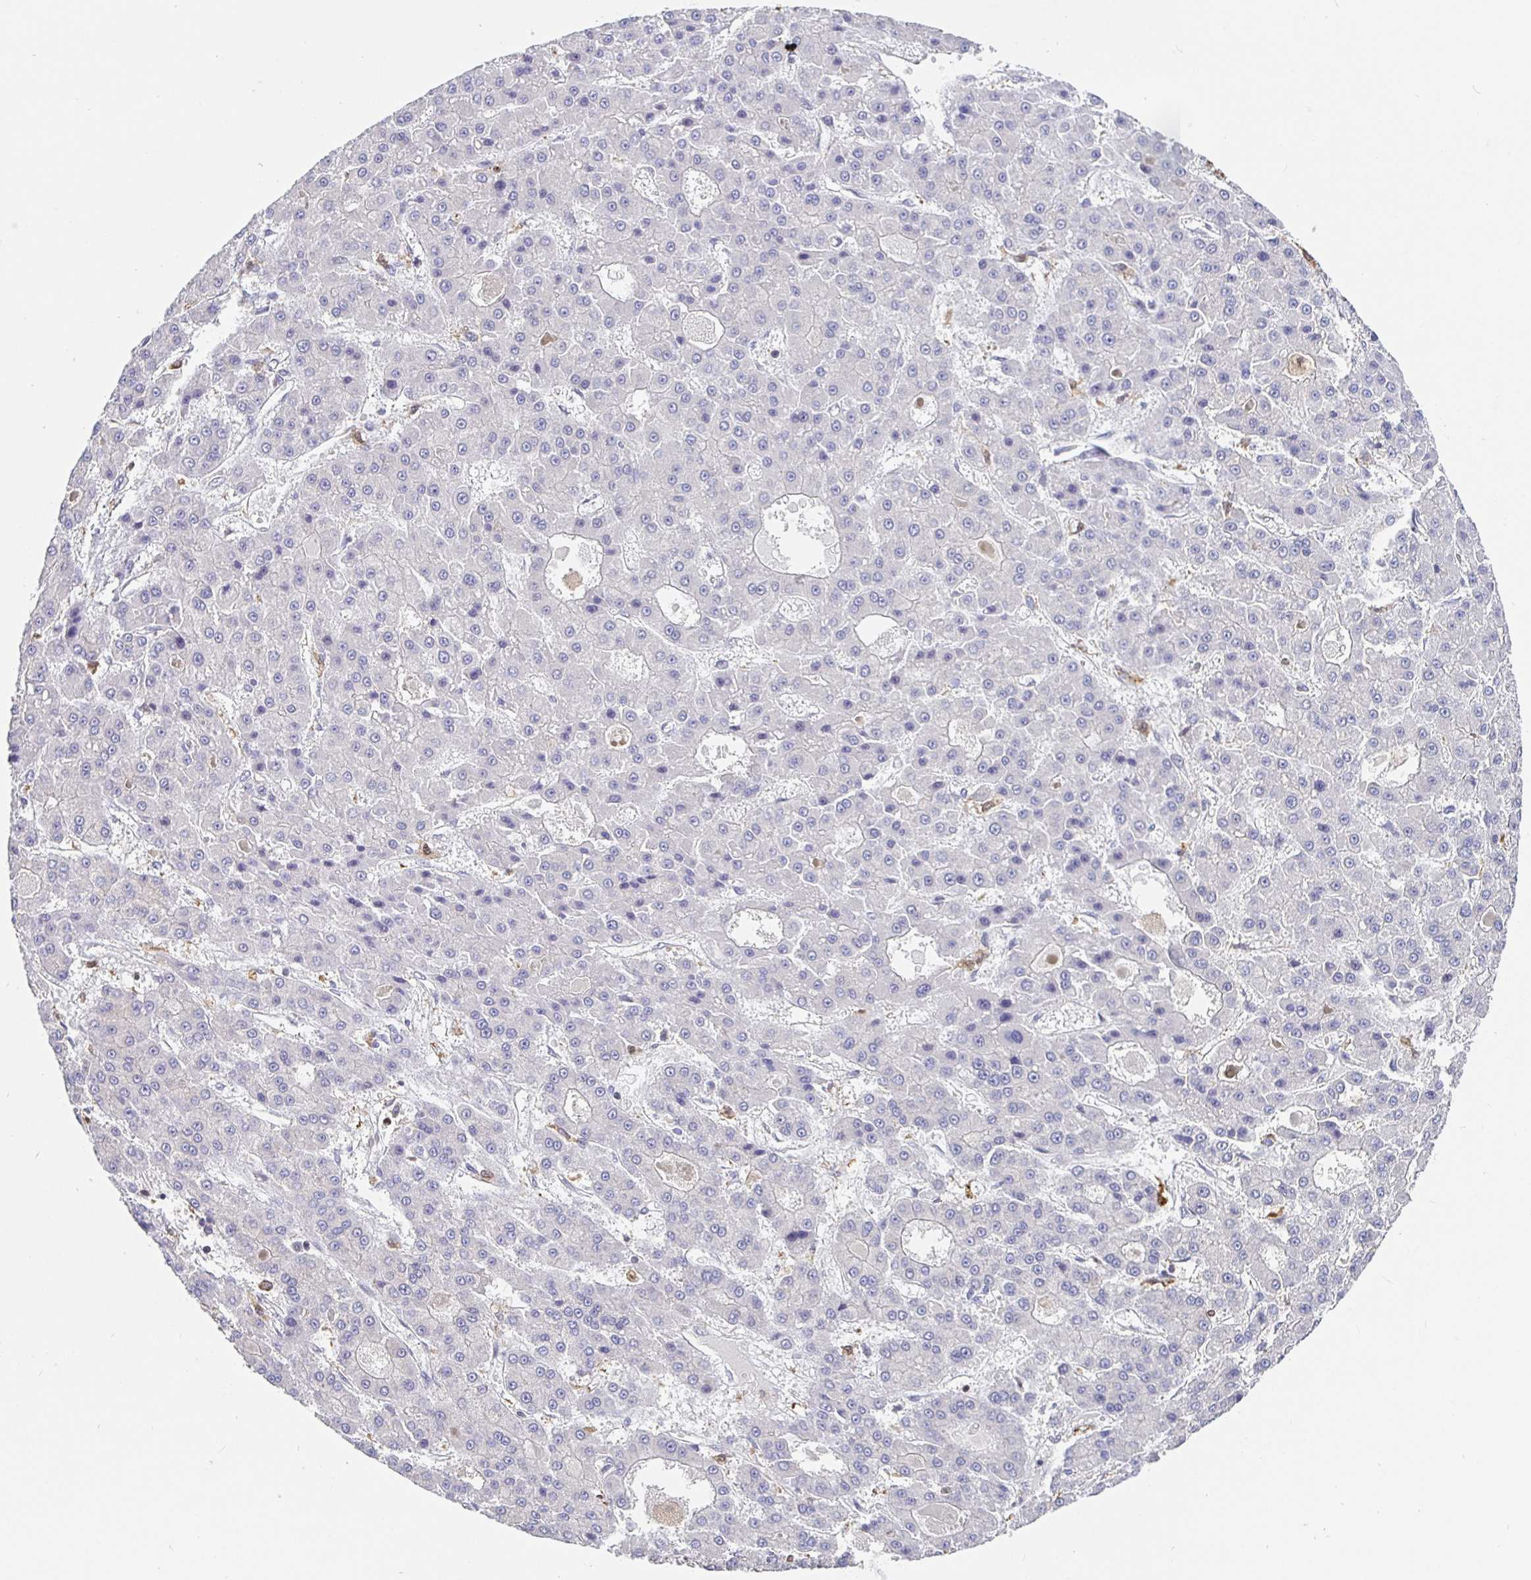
{"staining": {"intensity": "negative", "quantity": "none", "location": "none"}, "tissue": "liver cancer", "cell_type": "Tumor cells", "image_type": "cancer", "snomed": [{"axis": "morphology", "description": "Carcinoma, Hepatocellular, NOS"}, {"axis": "topography", "description": "Liver"}], "caption": "Tumor cells show no significant expression in liver cancer (hepatocellular carcinoma).", "gene": "SATB1", "patient": {"sex": "male", "age": 70}}